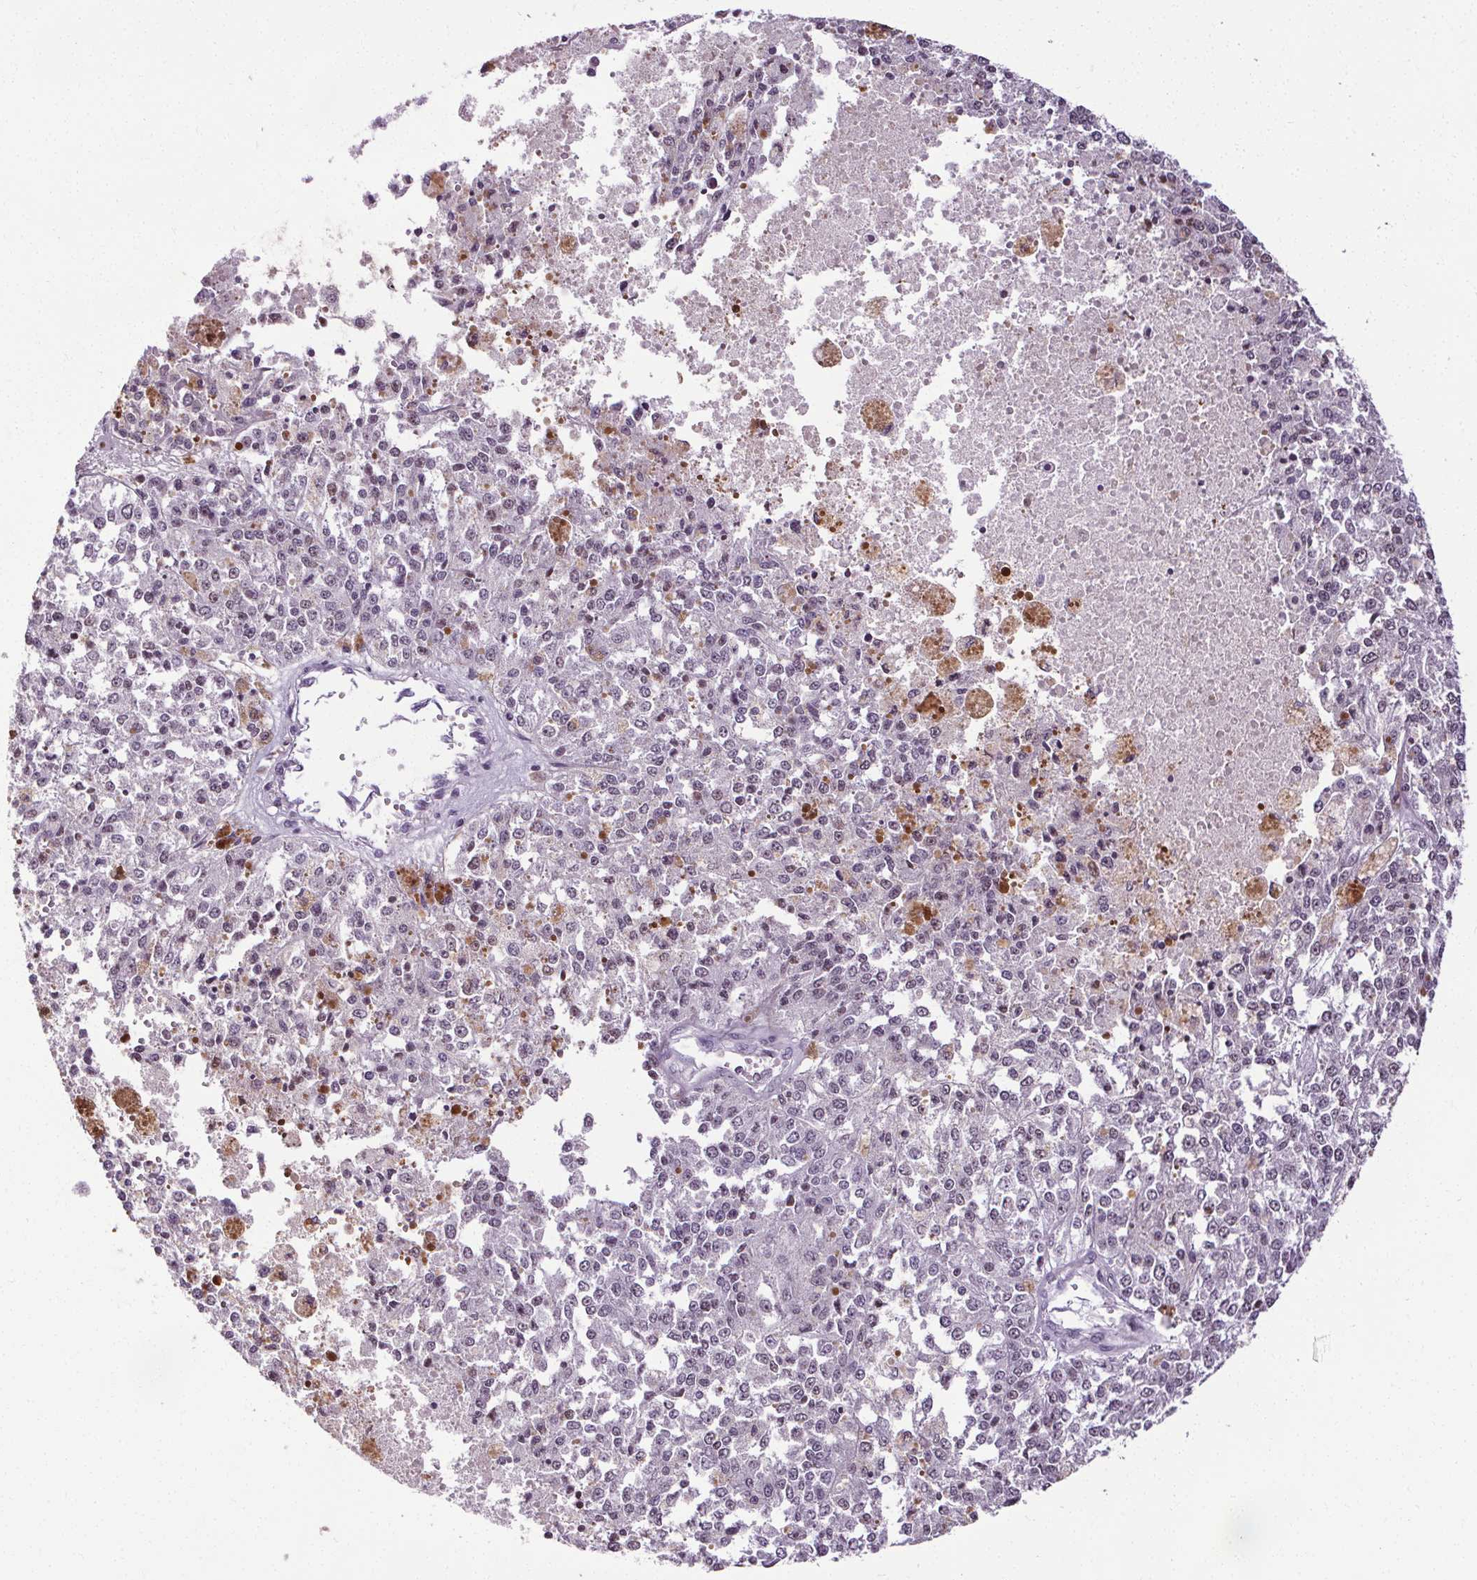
{"staining": {"intensity": "negative", "quantity": "none", "location": "none"}, "tissue": "melanoma", "cell_type": "Tumor cells", "image_type": "cancer", "snomed": [{"axis": "morphology", "description": "Malignant melanoma, Metastatic site"}, {"axis": "topography", "description": "Lymph node"}], "caption": "Tumor cells show no significant expression in melanoma.", "gene": "TMEM240", "patient": {"sex": "female", "age": 64}}